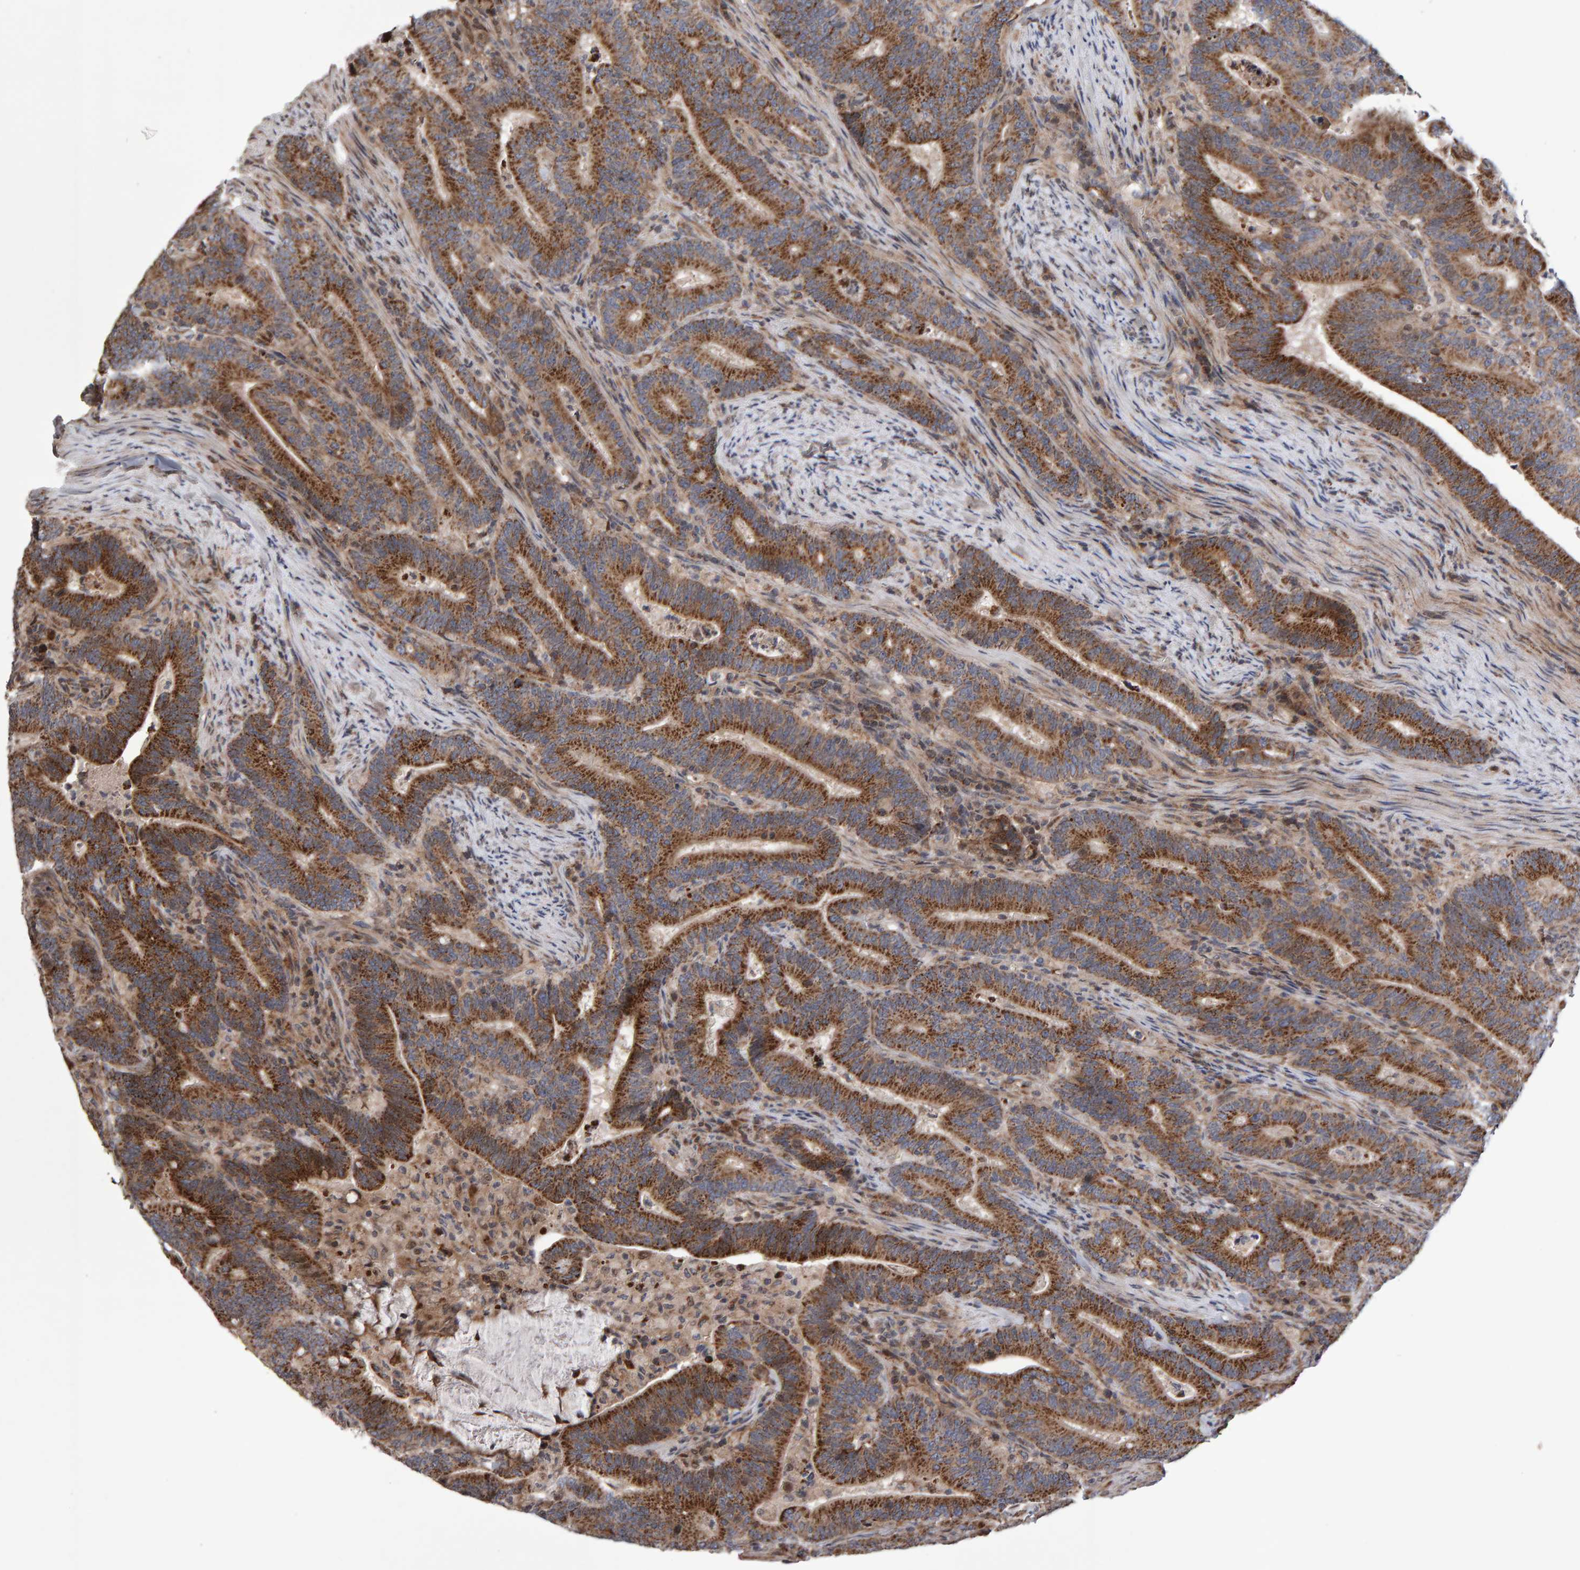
{"staining": {"intensity": "moderate", "quantity": ">75%", "location": "cytoplasmic/membranous"}, "tissue": "colorectal cancer", "cell_type": "Tumor cells", "image_type": "cancer", "snomed": [{"axis": "morphology", "description": "Adenocarcinoma, NOS"}, {"axis": "topography", "description": "Colon"}], "caption": "Tumor cells reveal medium levels of moderate cytoplasmic/membranous positivity in approximately >75% of cells in human adenocarcinoma (colorectal).", "gene": "PECR", "patient": {"sex": "female", "age": 66}}